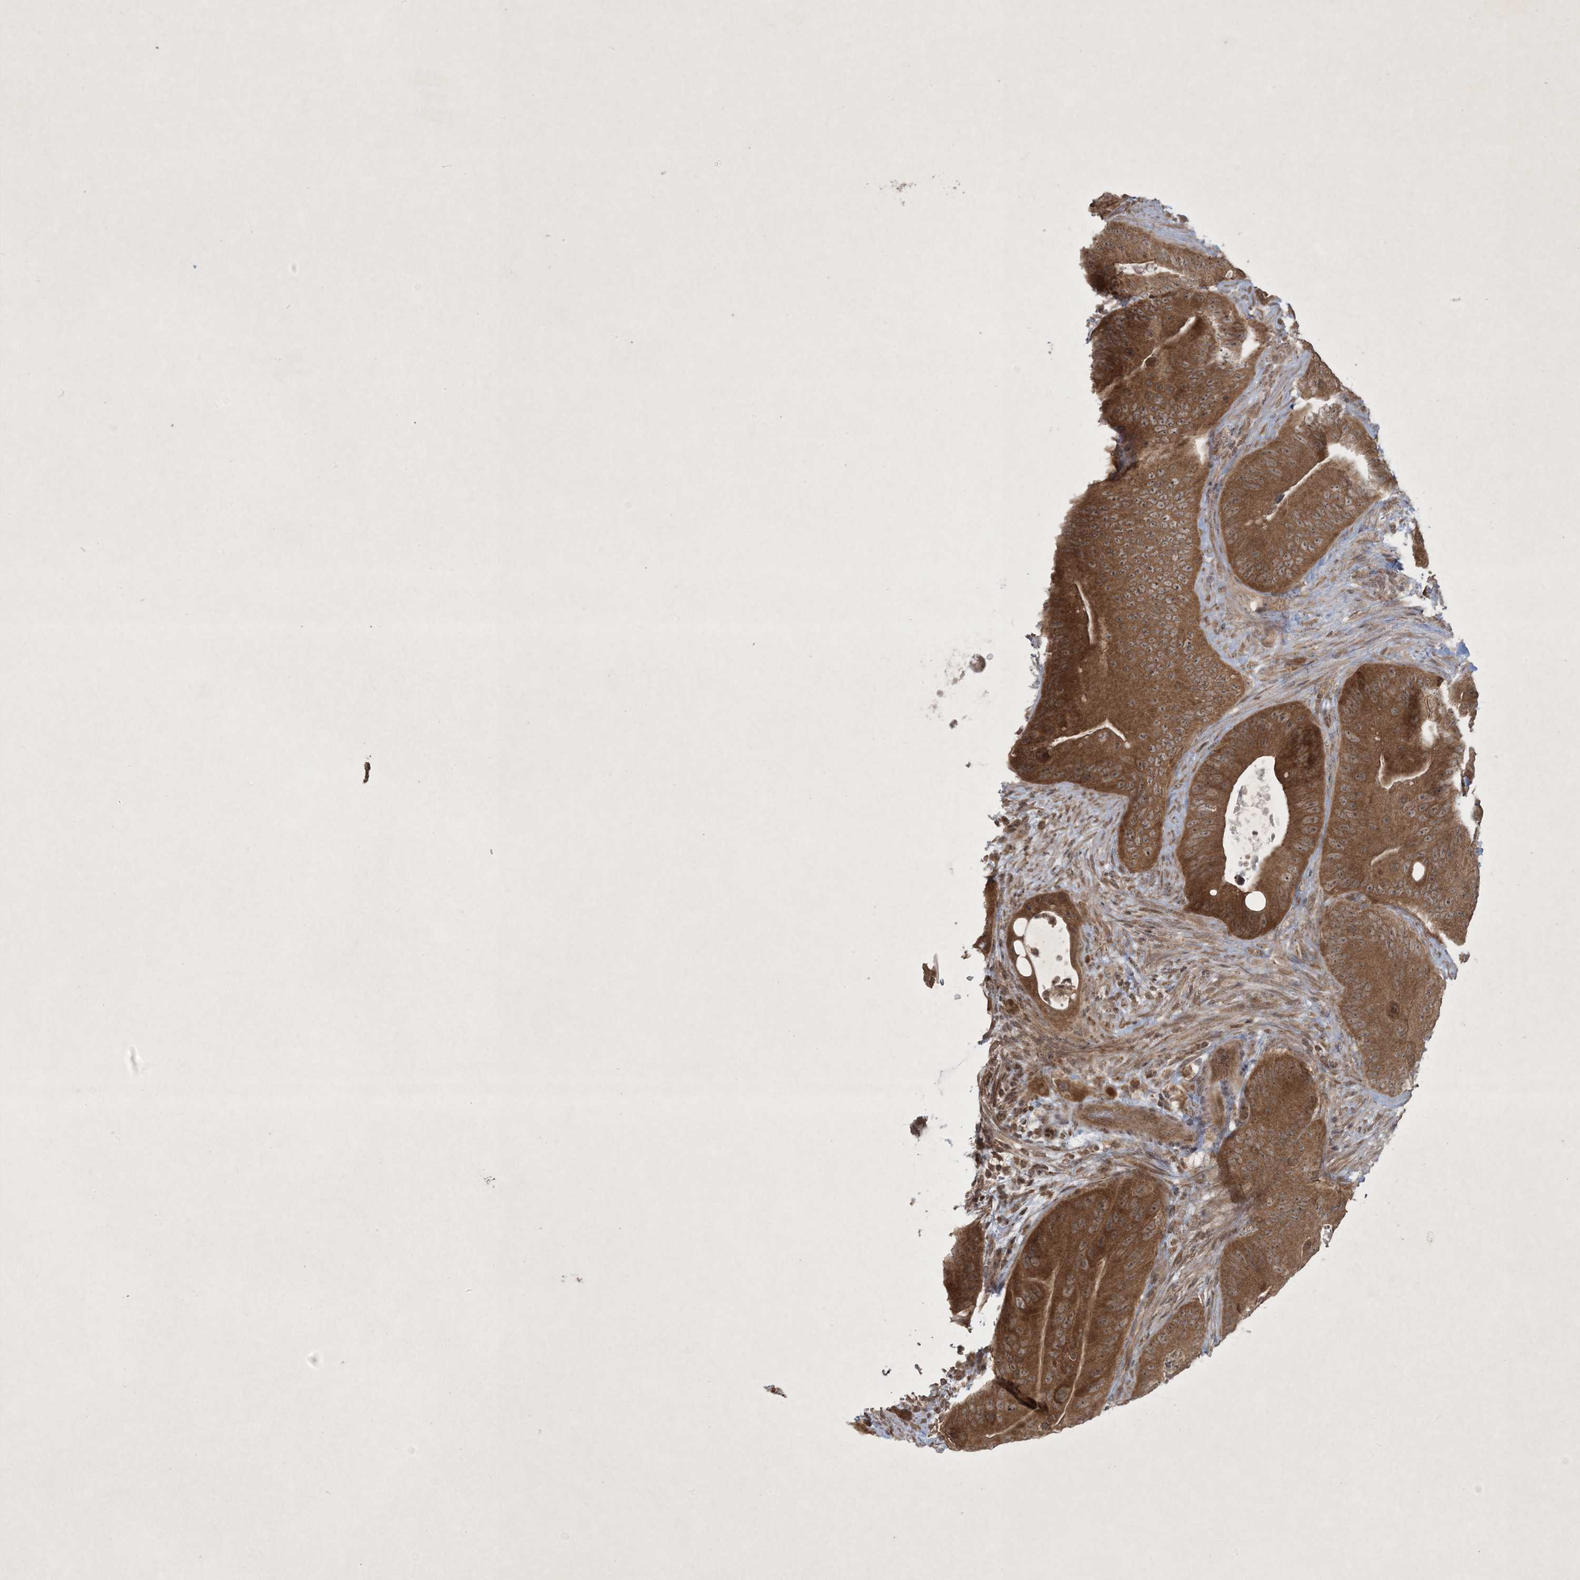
{"staining": {"intensity": "strong", "quantity": ">75%", "location": "cytoplasmic/membranous,nuclear"}, "tissue": "colorectal cancer", "cell_type": "Tumor cells", "image_type": "cancer", "snomed": [{"axis": "morphology", "description": "Normal tissue, NOS"}, {"axis": "topography", "description": "Colon"}], "caption": "The photomicrograph exhibits staining of colorectal cancer, revealing strong cytoplasmic/membranous and nuclear protein expression (brown color) within tumor cells. The protein is shown in brown color, while the nuclei are stained blue.", "gene": "NRBP2", "patient": {"sex": "female", "age": 82}}